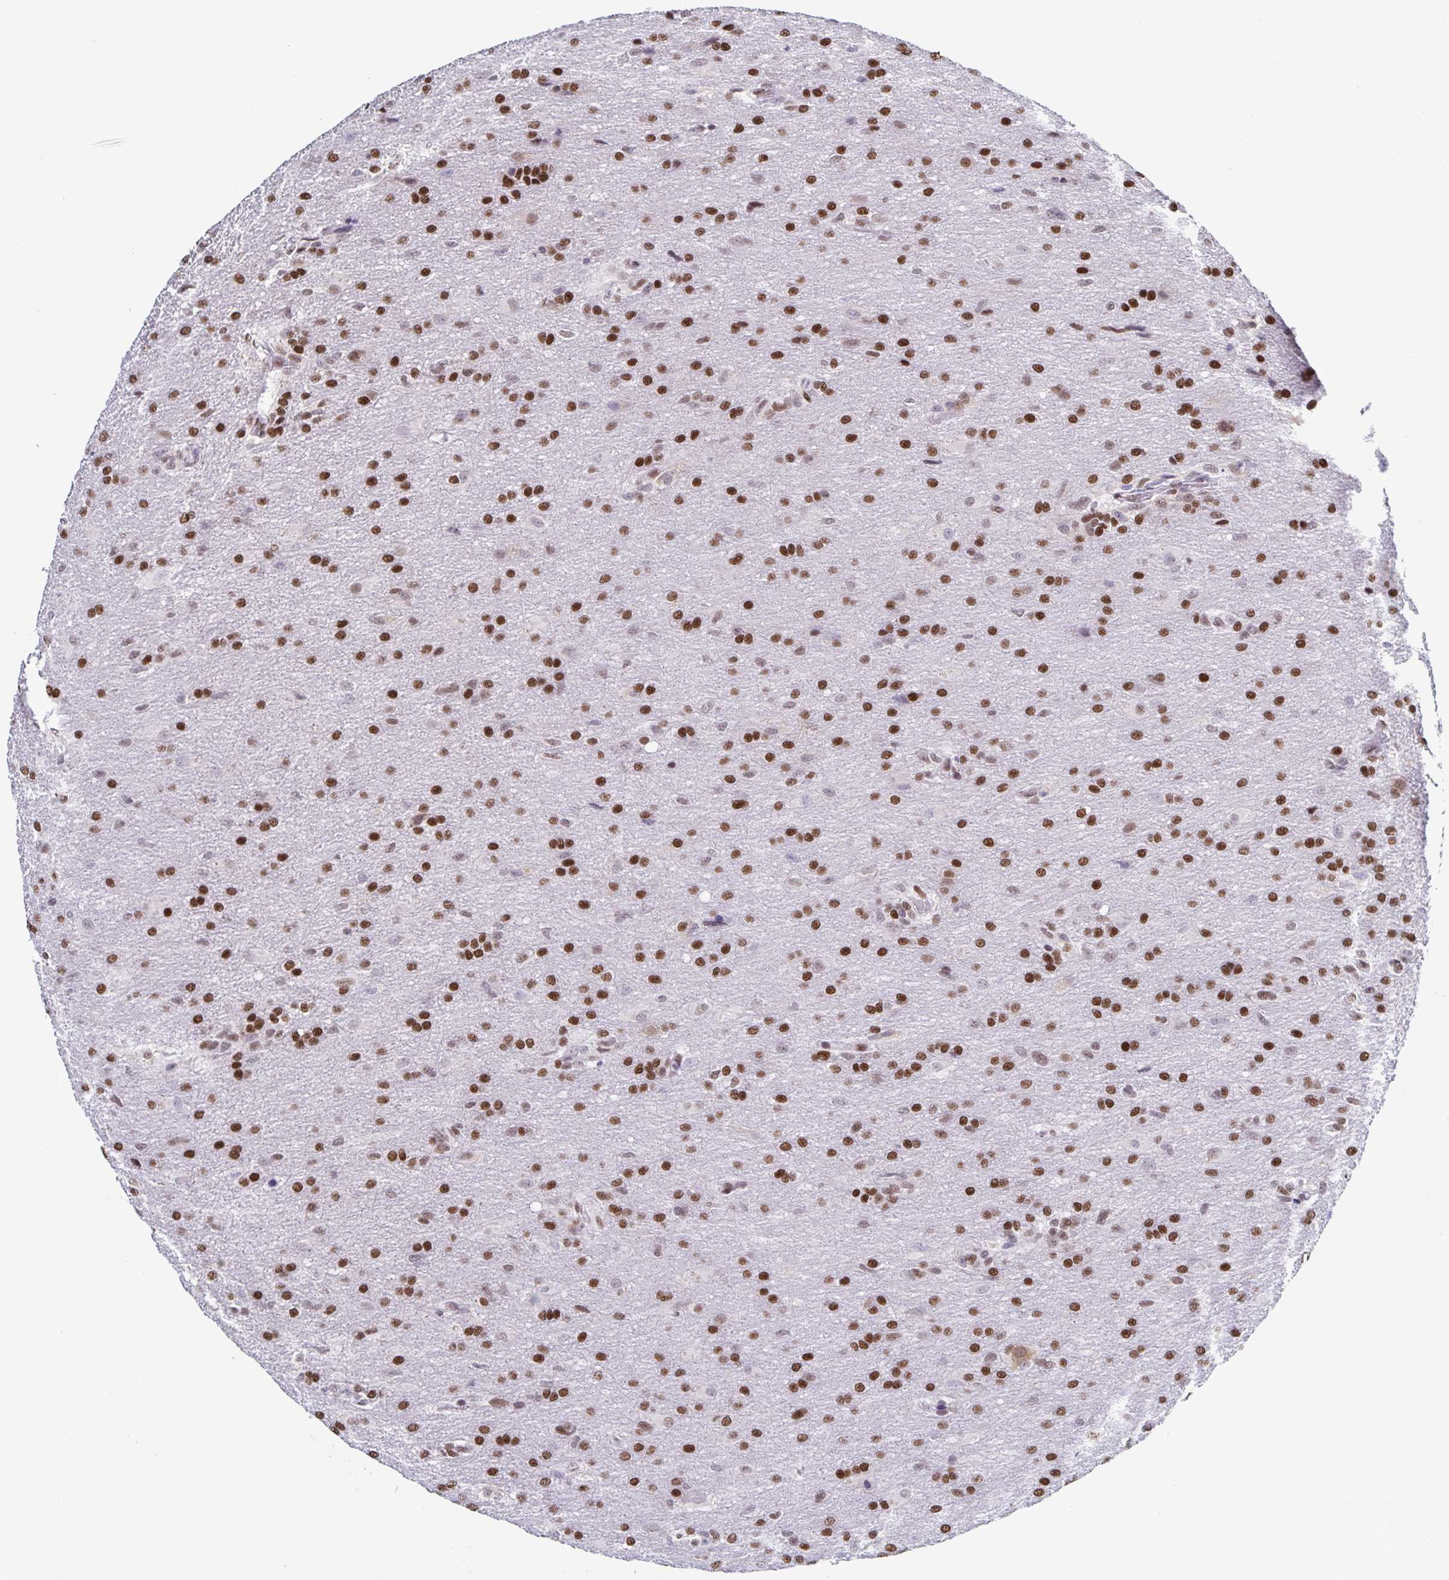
{"staining": {"intensity": "moderate", "quantity": ">75%", "location": "nuclear"}, "tissue": "glioma", "cell_type": "Tumor cells", "image_type": "cancer", "snomed": [{"axis": "morphology", "description": "Glioma, malignant, High grade"}, {"axis": "topography", "description": "Brain"}], "caption": "Immunohistochemistry (IHC) of glioma exhibits medium levels of moderate nuclear staining in about >75% of tumor cells.", "gene": "JUND", "patient": {"sex": "male", "age": 68}}